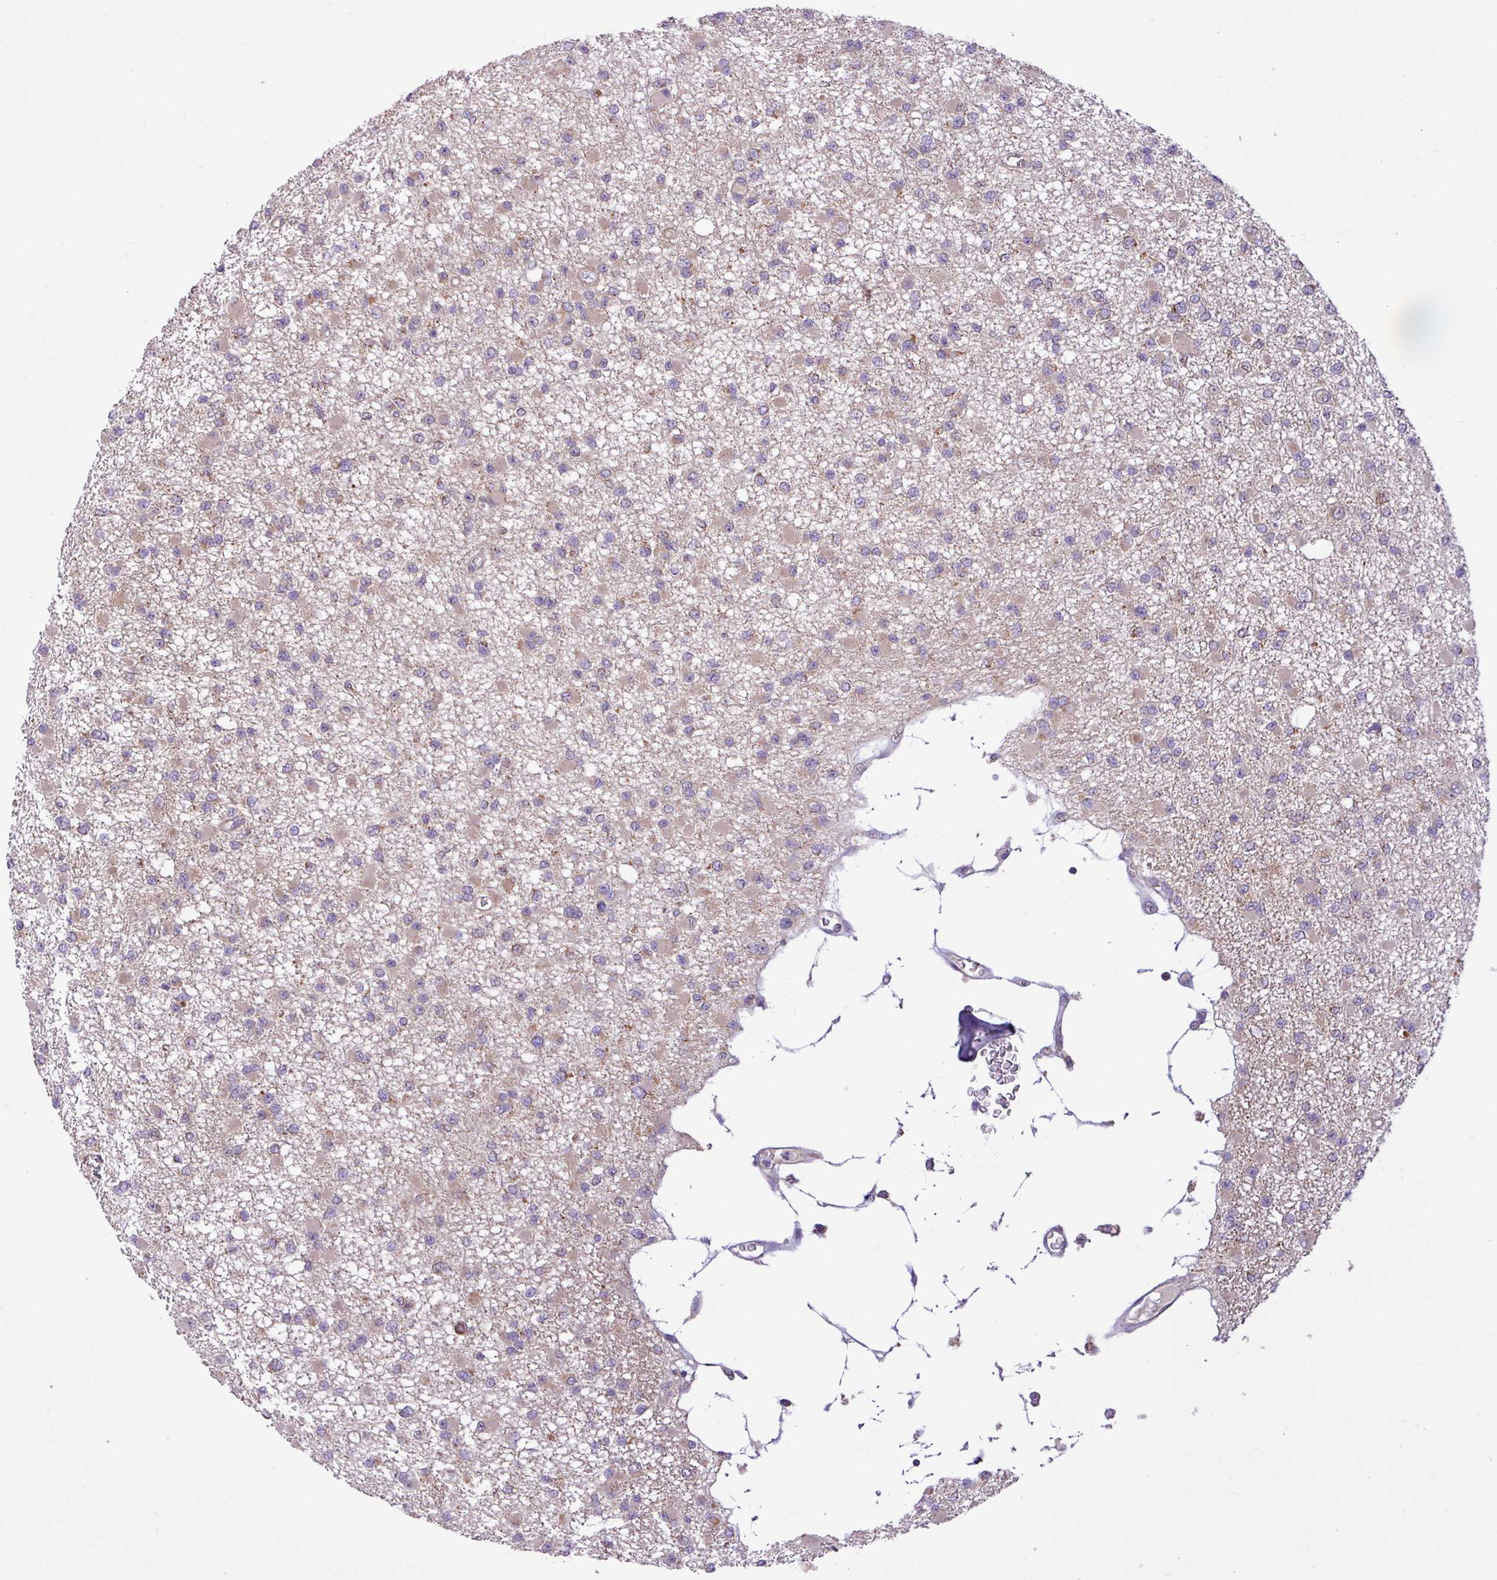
{"staining": {"intensity": "weak", "quantity": "<25%", "location": "cytoplasmic/membranous"}, "tissue": "glioma", "cell_type": "Tumor cells", "image_type": "cancer", "snomed": [{"axis": "morphology", "description": "Glioma, malignant, Low grade"}, {"axis": "topography", "description": "Brain"}], "caption": "A high-resolution image shows immunohistochemistry staining of glioma, which displays no significant positivity in tumor cells.", "gene": "TIMM10B", "patient": {"sex": "female", "age": 22}}